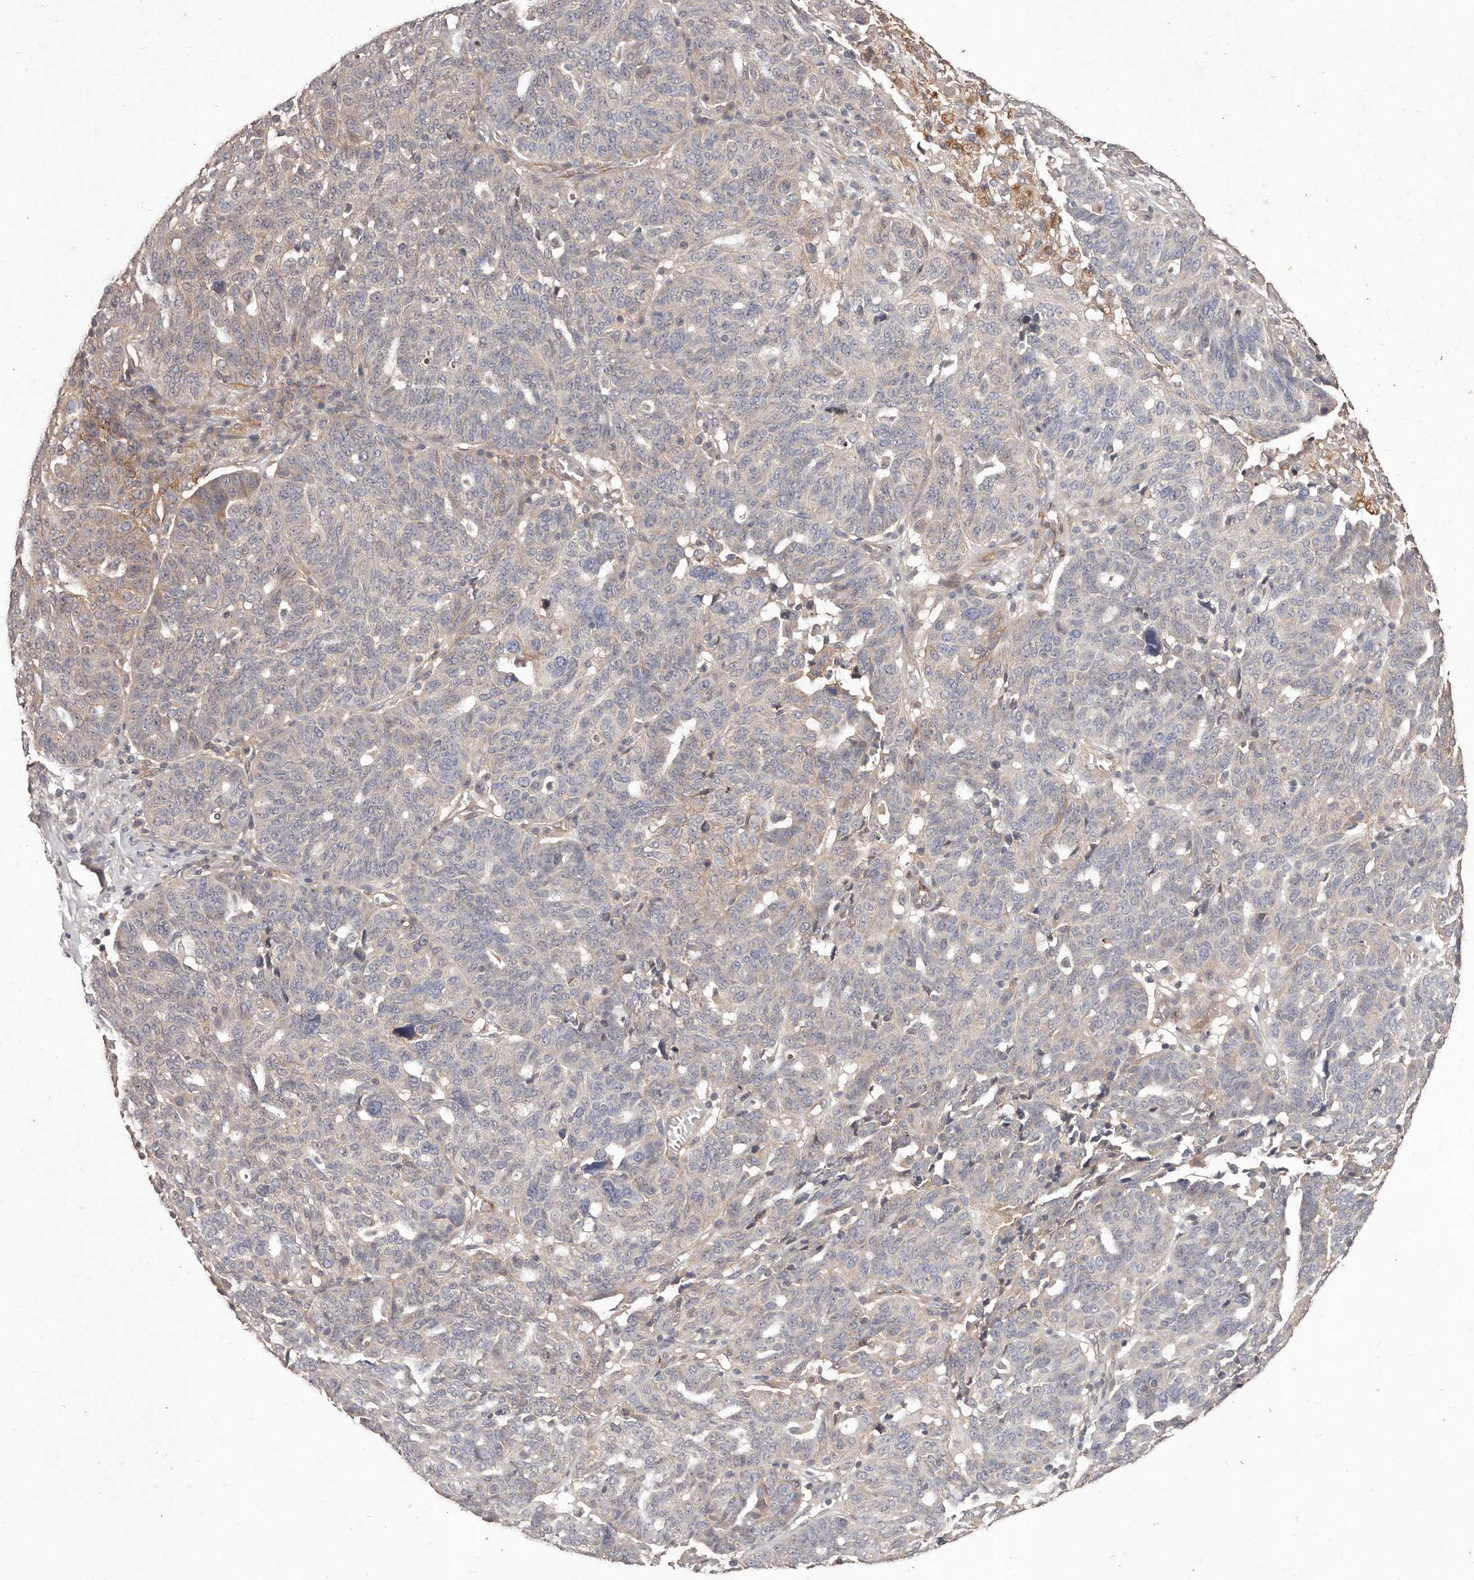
{"staining": {"intensity": "negative", "quantity": "none", "location": "none"}, "tissue": "ovarian cancer", "cell_type": "Tumor cells", "image_type": "cancer", "snomed": [{"axis": "morphology", "description": "Cystadenocarcinoma, serous, NOS"}, {"axis": "topography", "description": "Ovary"}], "caption": "Tumor cells show no significant protein expression in ovarian cancer (serous cystadenocarcinoma). (DAB (3,3'-diaminobenzidine) immunohistochemistry (IHC) with hematoxylin counter stain).", "gene": "CCL14", "patient": {"sex": "female", "age": 59}}